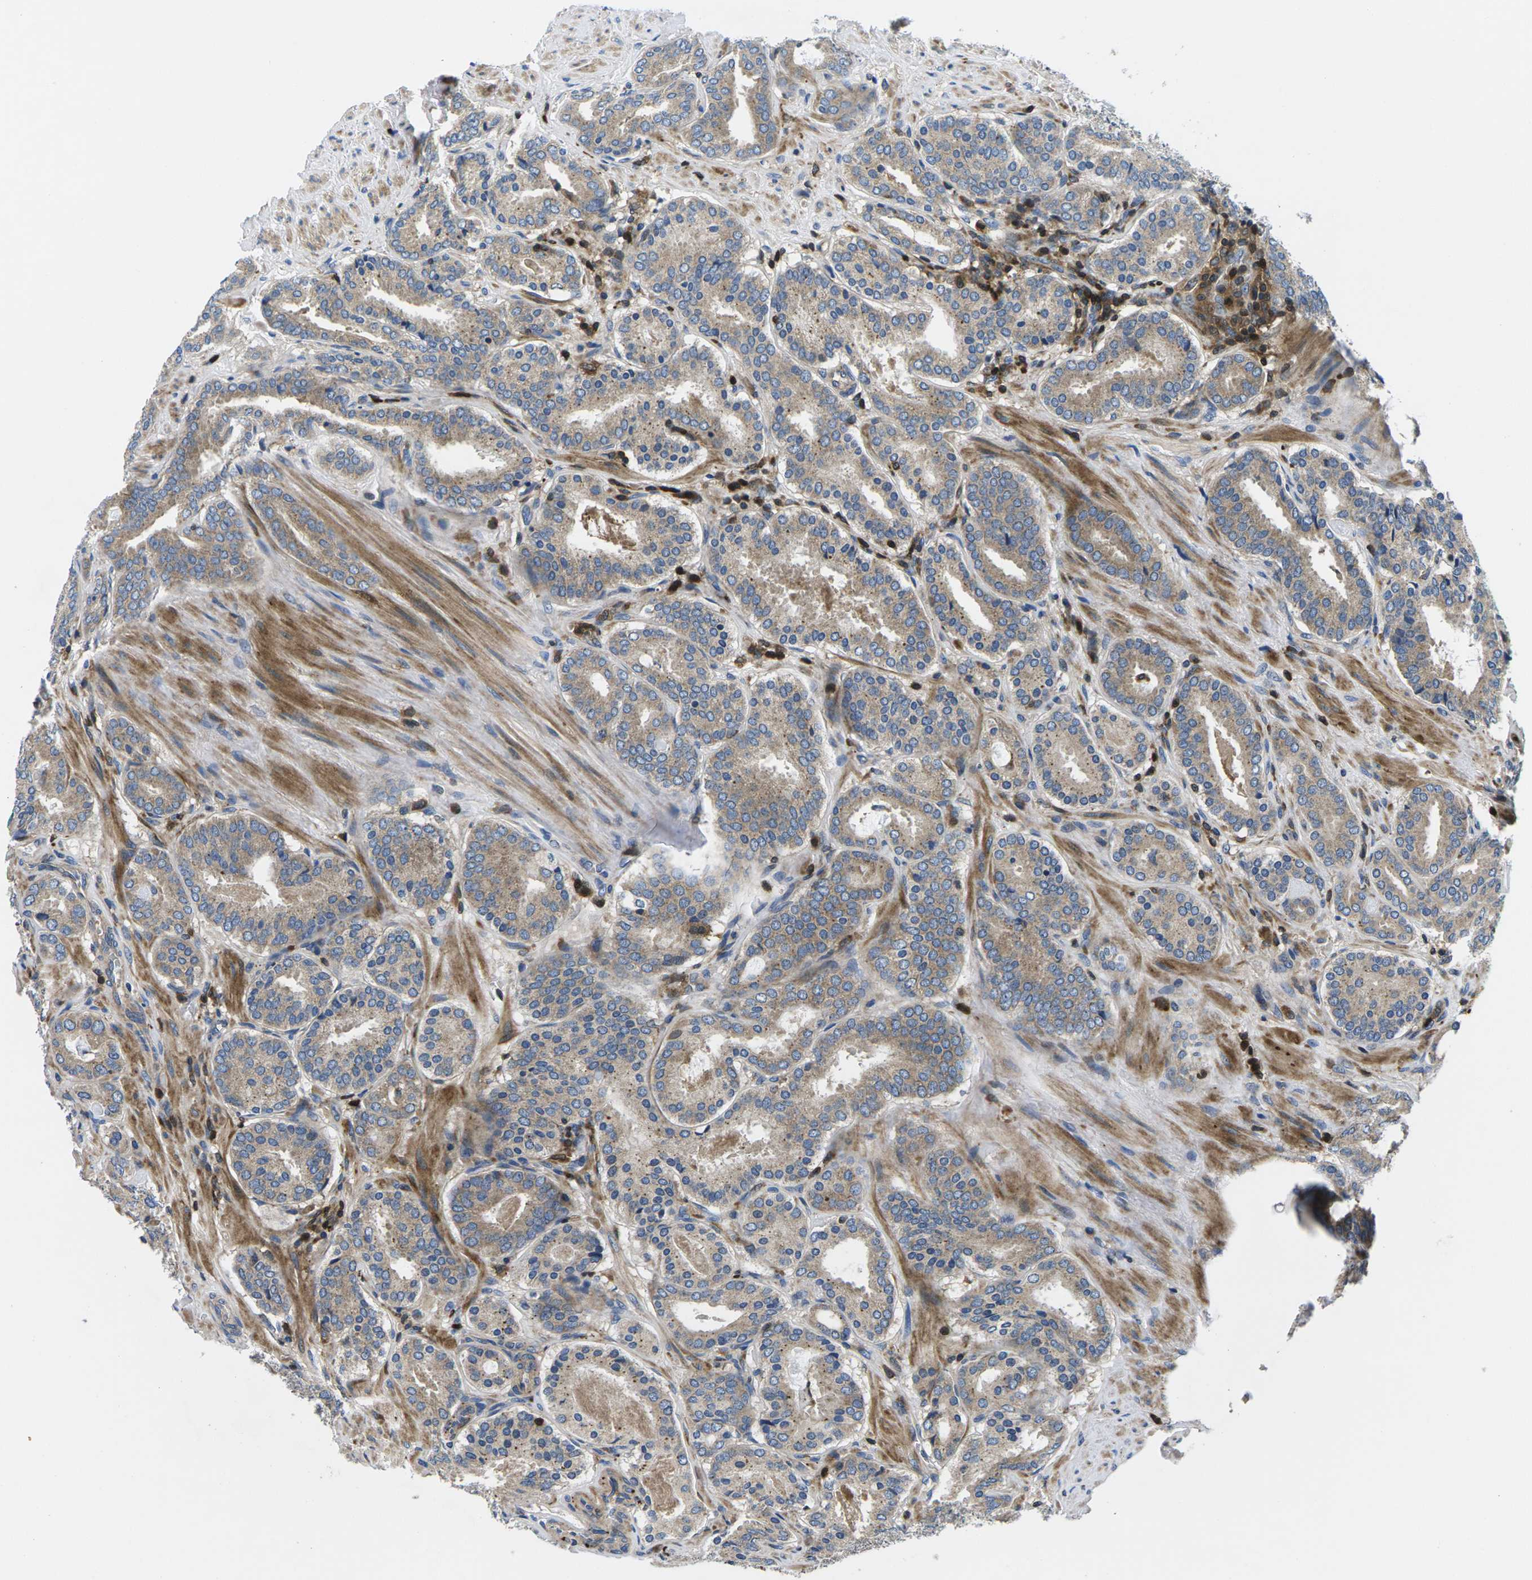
{"staining": {"intensity": "moderate", "quantity": ">75%", "location": "cytoplasmic/membranous"}, "tissue": "prostate cancer", "cell_type": "Tumor cells", "image_type": "cancer", "snomed": [{"axis": "morphology", "description": "Adenocarcinoma, Low grade"}, {"axis": "topography", "description": "Prostate"}], "caption": "Prostate cancer was stained to show a protein in brown. There is medium levels of moderate cytoplasmic/membranous positivity in about >75% of tumor cells.", "gene": "PLCE1", "patient": {"sex": "male", "age": 69}}